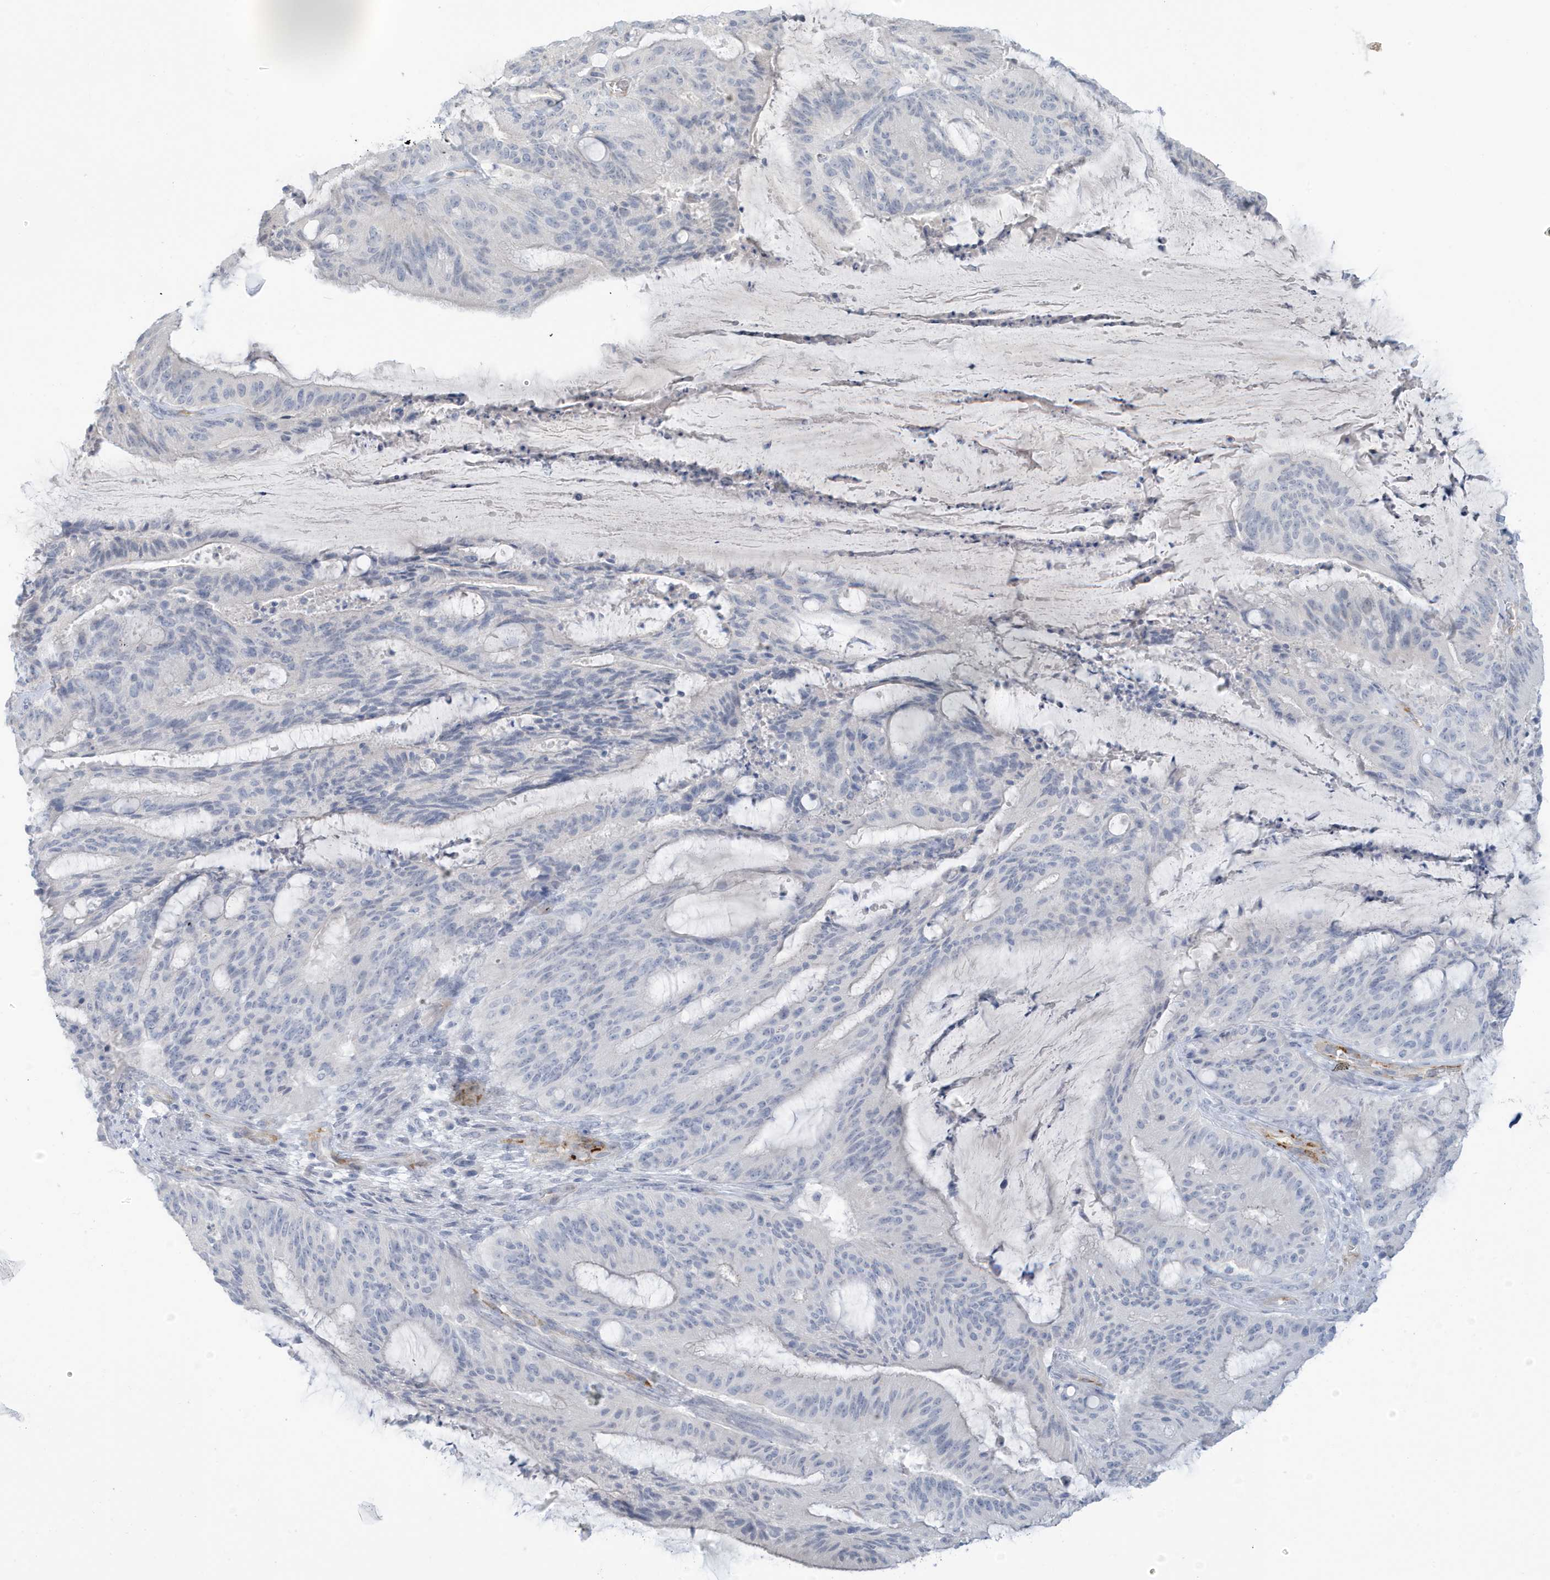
{"staining": {"intensity": "negative", "quantity": "none", "location": "none"}, "tissue": "liver cancer", "cell_type": "Tumor cells", "image_type": "cancer", "snomed": [{"axis": "morphology", "description": "Normal tissue, NOS"}, {"axis": "morphology", "description": "Cholangiocarcinoma"}, {"axis": "topography", "description": "Liver"}, {"axis": "topography", "description": "Peripheral nerve tissue"}], "caption": "Protein analysis of liver cholangiocarcinoma demonstrates no significant positivity in tumor cells.", "gene": "PERM1", "patient": {"sex": "female", "age": 73}}